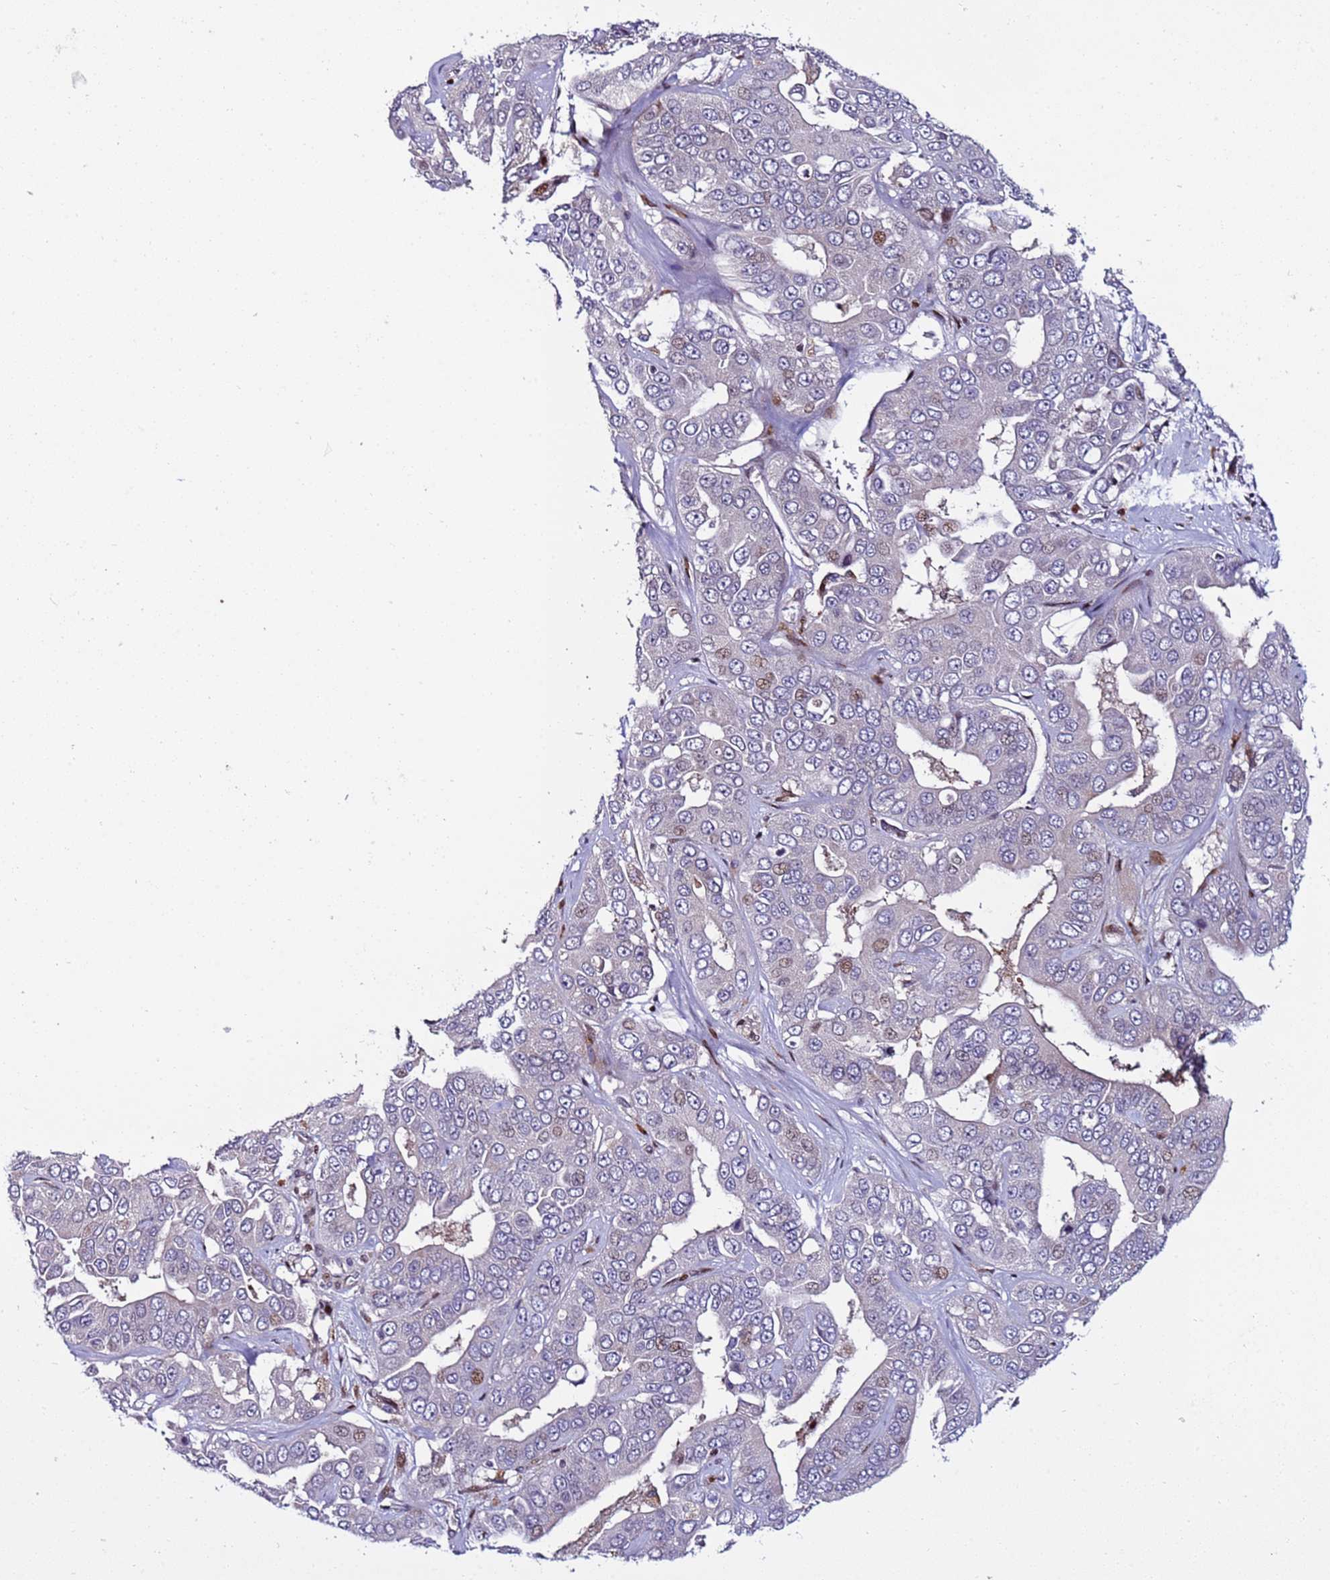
{"staining": {"intensity": "weak", "quantity": "<25%", "location": "cytoplasmic/membranous,nuclear"}, "tissue": "liver cancer", "cell_type": "Tumor cells", "image_type": "cancer", "snomed": [{"axis": "morphology", "description": "Cholangiocarcinoma"}, {"axis": "topography", "description": "Liver"}], "caption": "A high-resolution micrograph shows immunohistochemistry (IHC) staining of liver cancer, which exhibits no significant positivity in tumor cells.", "gene": "WBP11", "patient": {"sex": "female", "age": 52}}